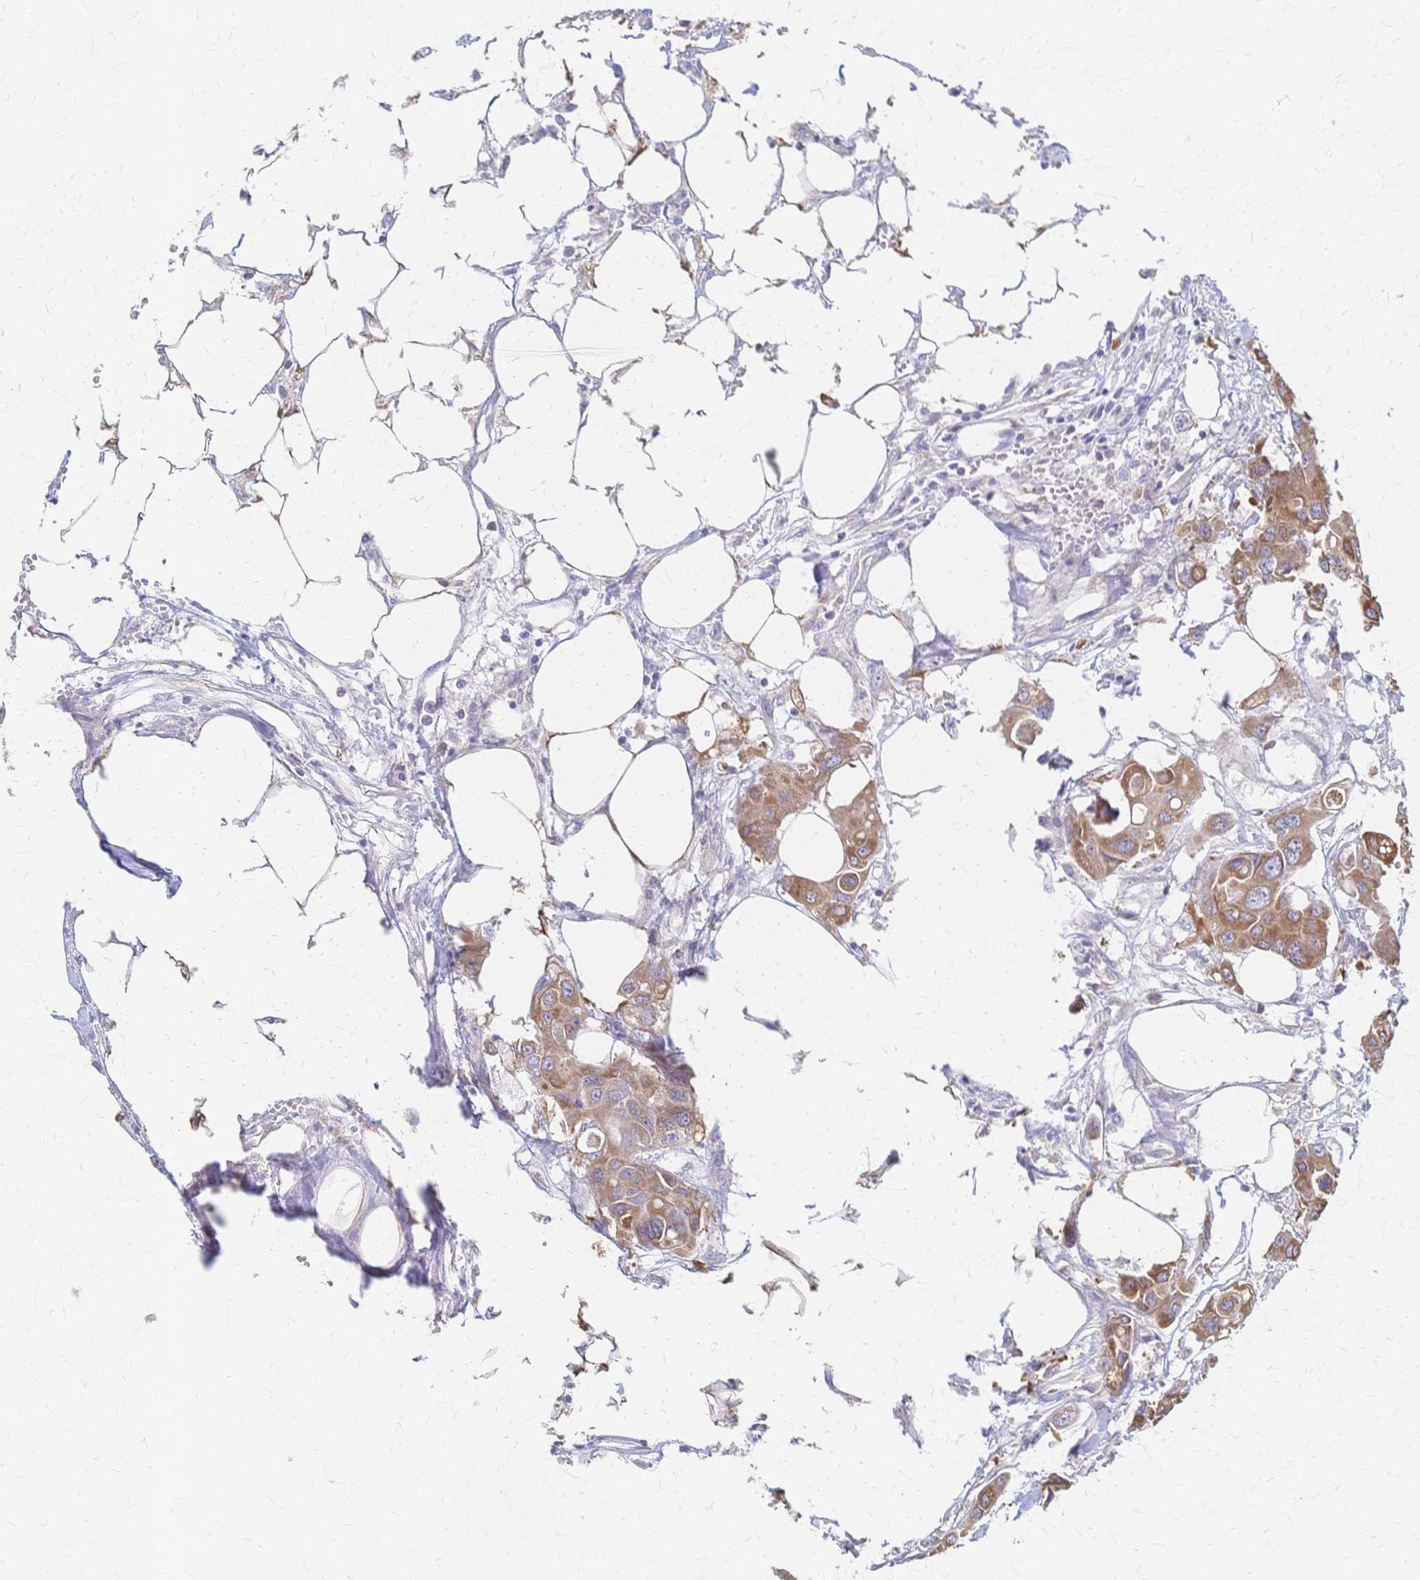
{"staining": {"intensity": "moderate", "quantity": ">75%", "location": "cytoplasmic/membranous"}, "tissue": "colorectal cancer", "cell_type": "Tumor cells", "image_type": "cancer", "snomed": [{"axis": "morphology", "description": "Adenocarcinoma, NOS"}, {"axis": "topography", "description": "Colon"}], "caption": "About >75% of tumor cells in human colorectal adenocarcinoma demonstrate moderate cytoplasmic/membranous protein expression as visualized by brown immunohistochemical staining.", "gene": "CYB5A", "patient": {"sex": "male", "age": 77}}